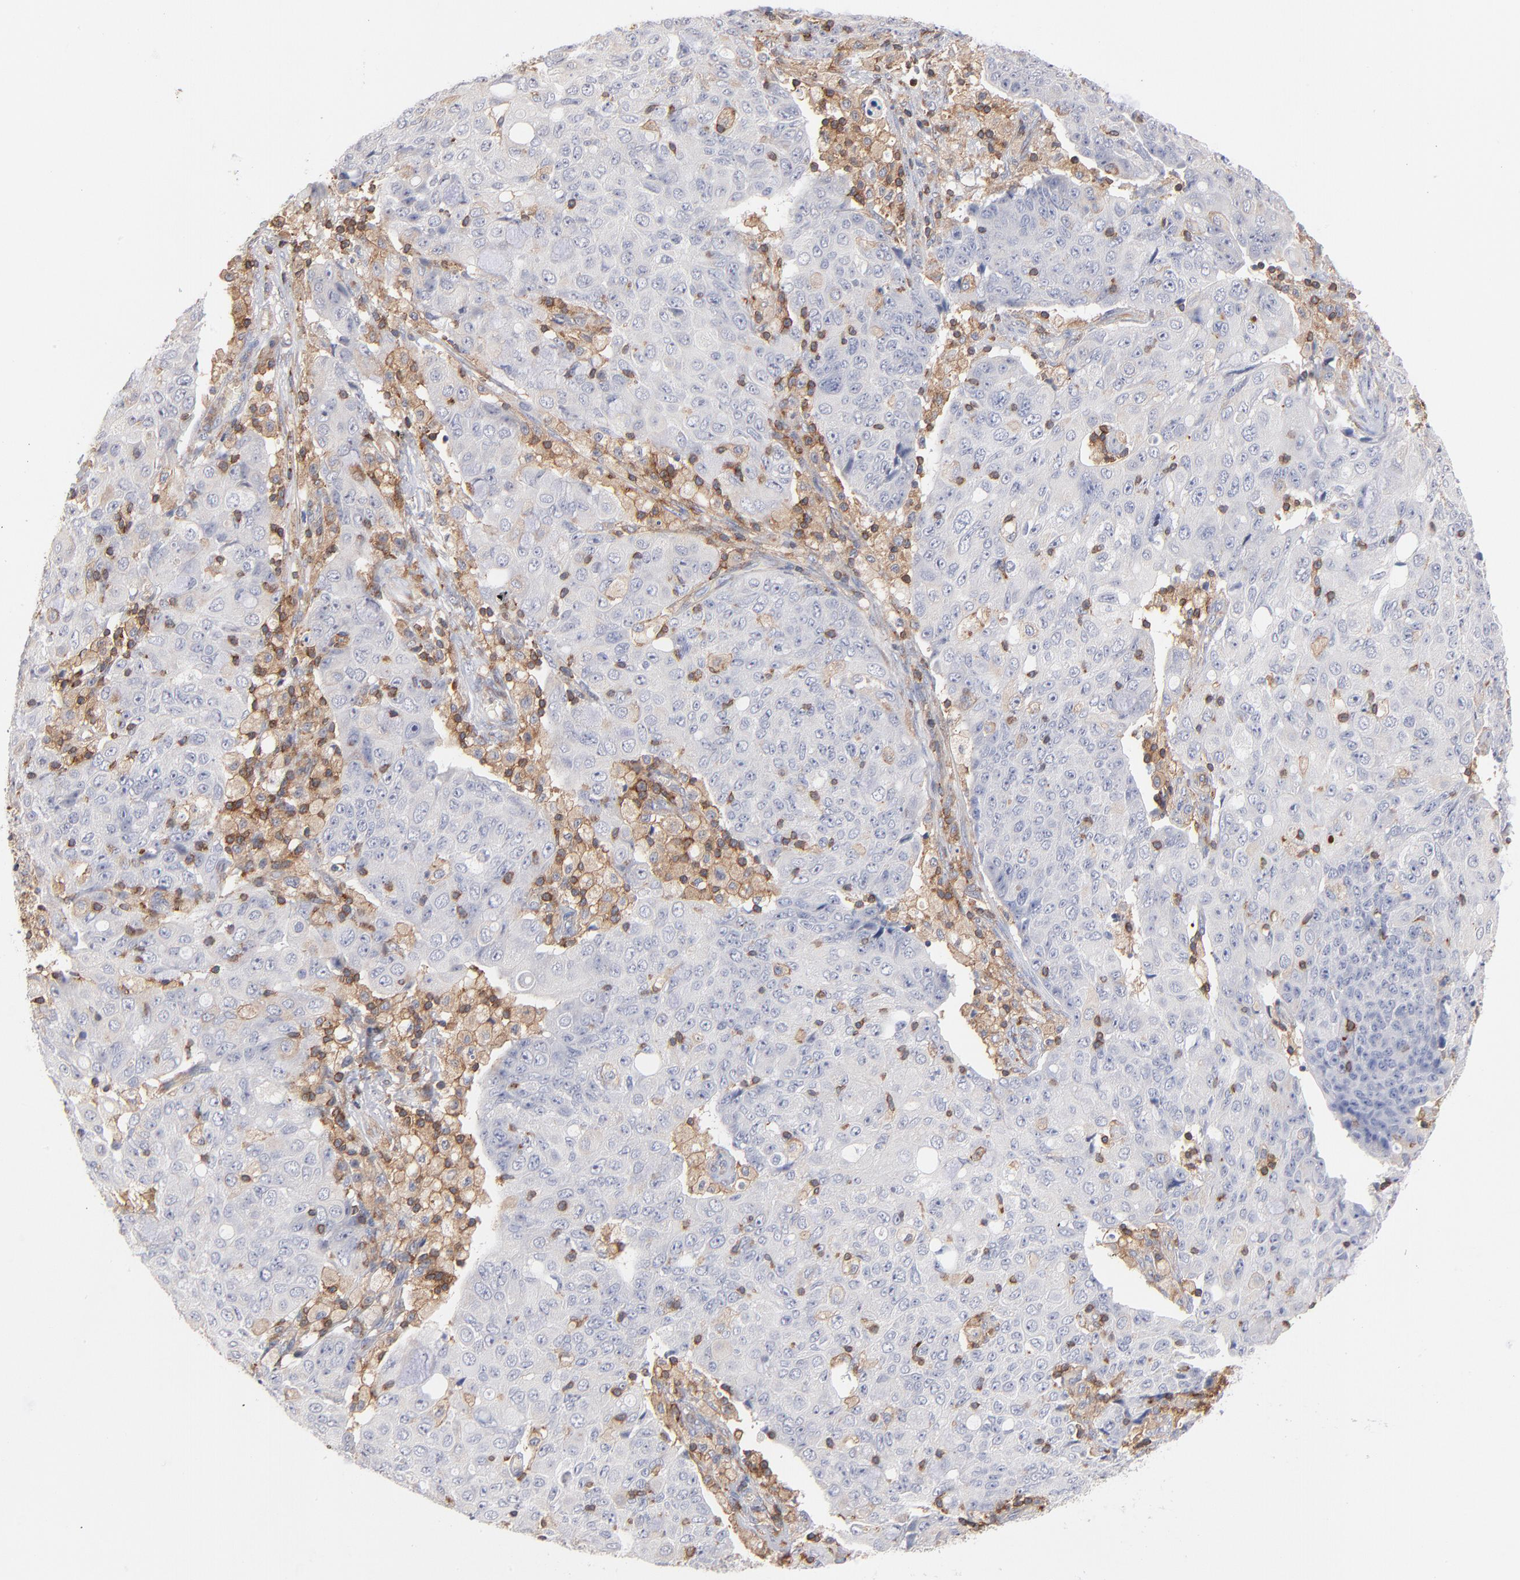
{"staining": {"intensity": "negative", "quantity": "none", "location": "none"}, "tissue": "ovarian cancer", "cell_type": "Tumor cells", "image_type": "cancer", "snomed": [{"axis": "morphology", "description": "Carcinoma, endometroid"}, {"axis": "topography", "description": "Ovary"}], "caption": "High magnification brightfield microscopy of ovarian cancer stained with DAB (brown) and counterstained with hematoxylin (blue): tumor cells show no significant expression.", "gene": "WIPF1", "patient": {"sex": "female", "age": 42}}